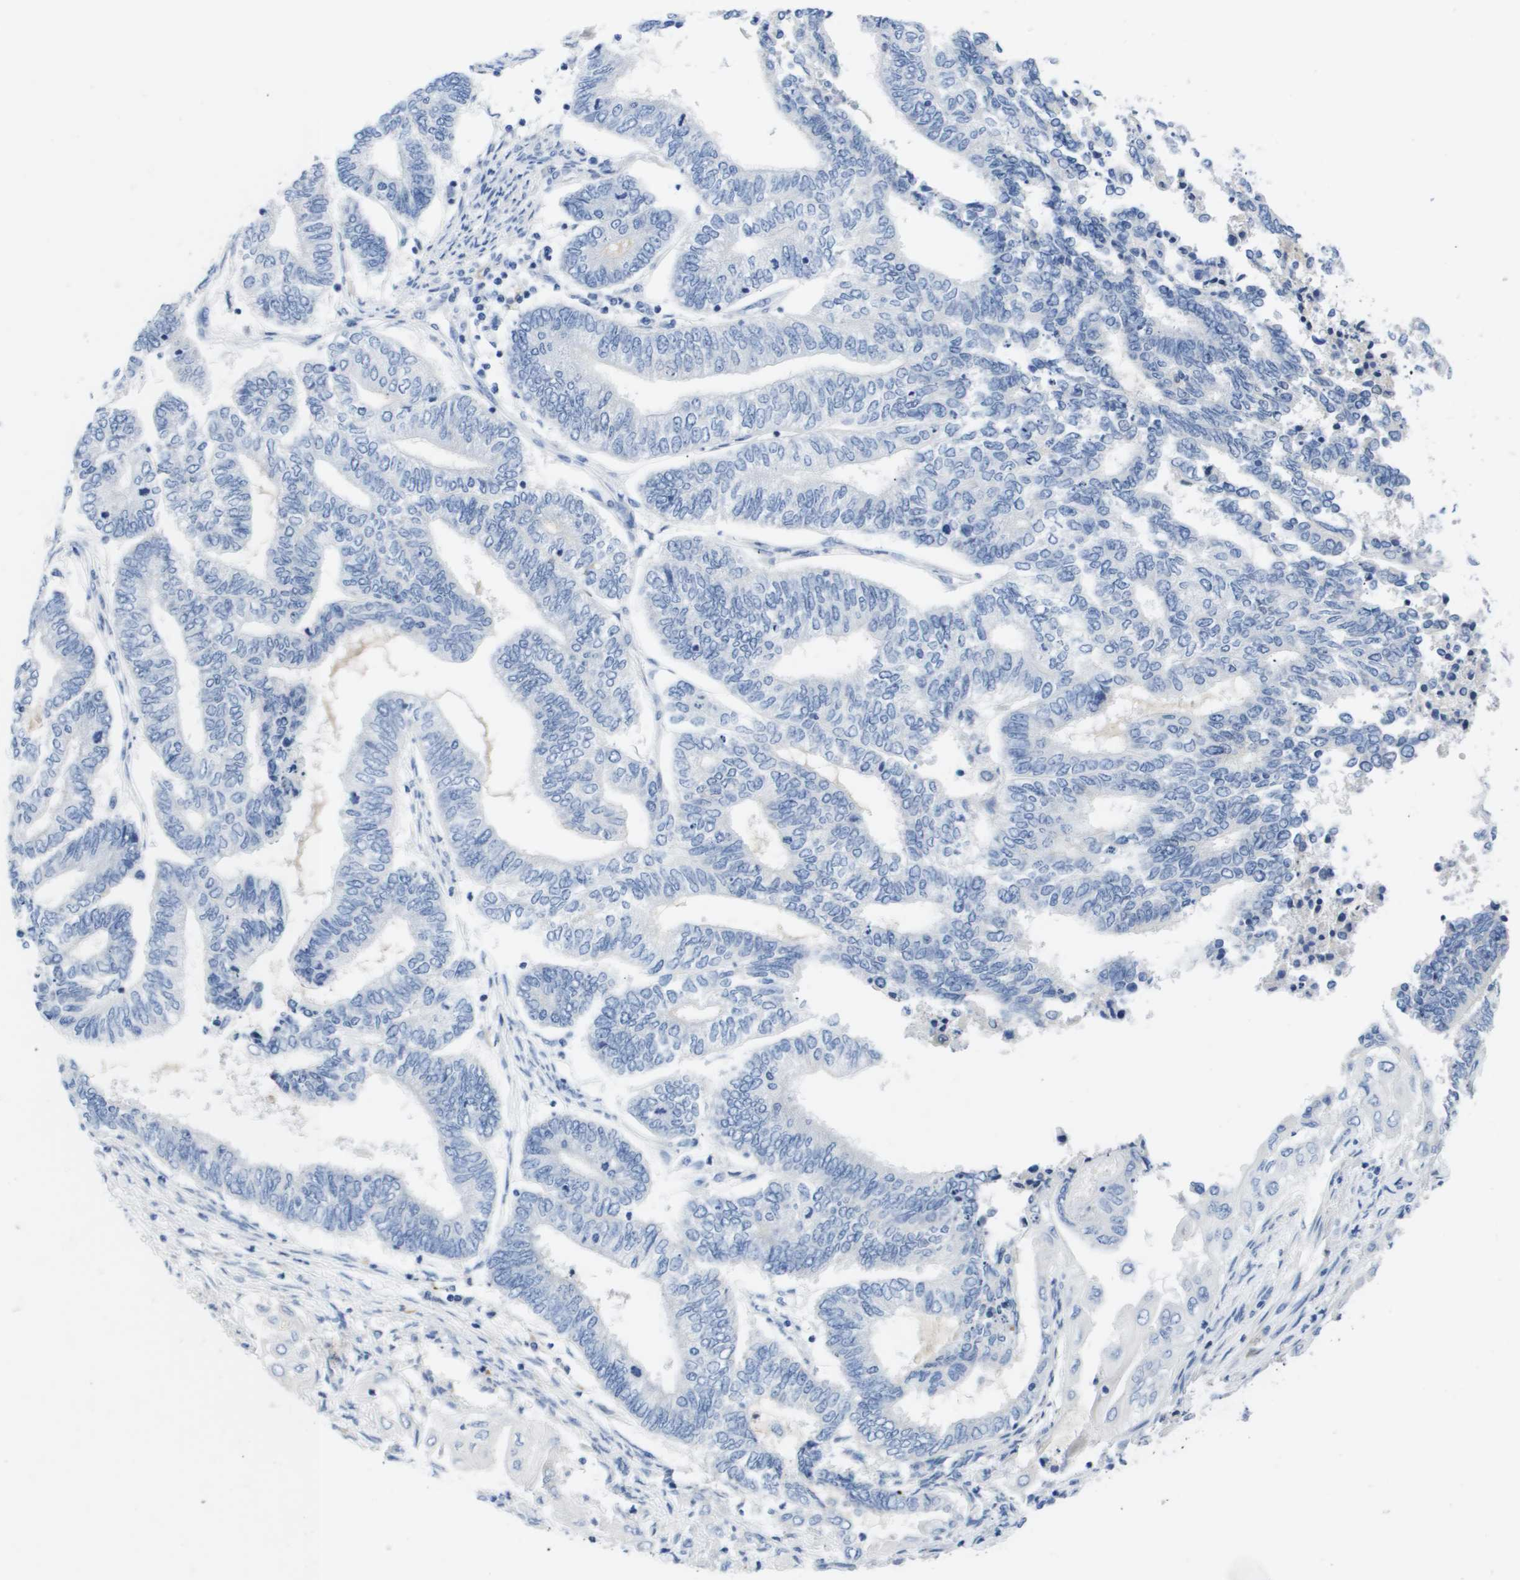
{"staining": {"intensity": "negative", "quantity": "none", "location": "none"}, "tissue": "endometrial cancer", "cell_type": "Tumor cells", "image_type": "cancer", "snomed": [{"axis": "morphology", "description": "Adenocarcinoma, NOS"}, {"axis": "topography", "description": "Uterus"}, {"axis": "topography", "description": "Endometrium"}], "caption": "Immunohistochemistry (IHC) photomicrograph of neoplastic tissue: human adenocarcinoma (endometrial) stained with DAB exhibits no significant protein staining in tumor cells.", "gene": "MS4A1", "patient": {"sex": "female", "age": 70}}